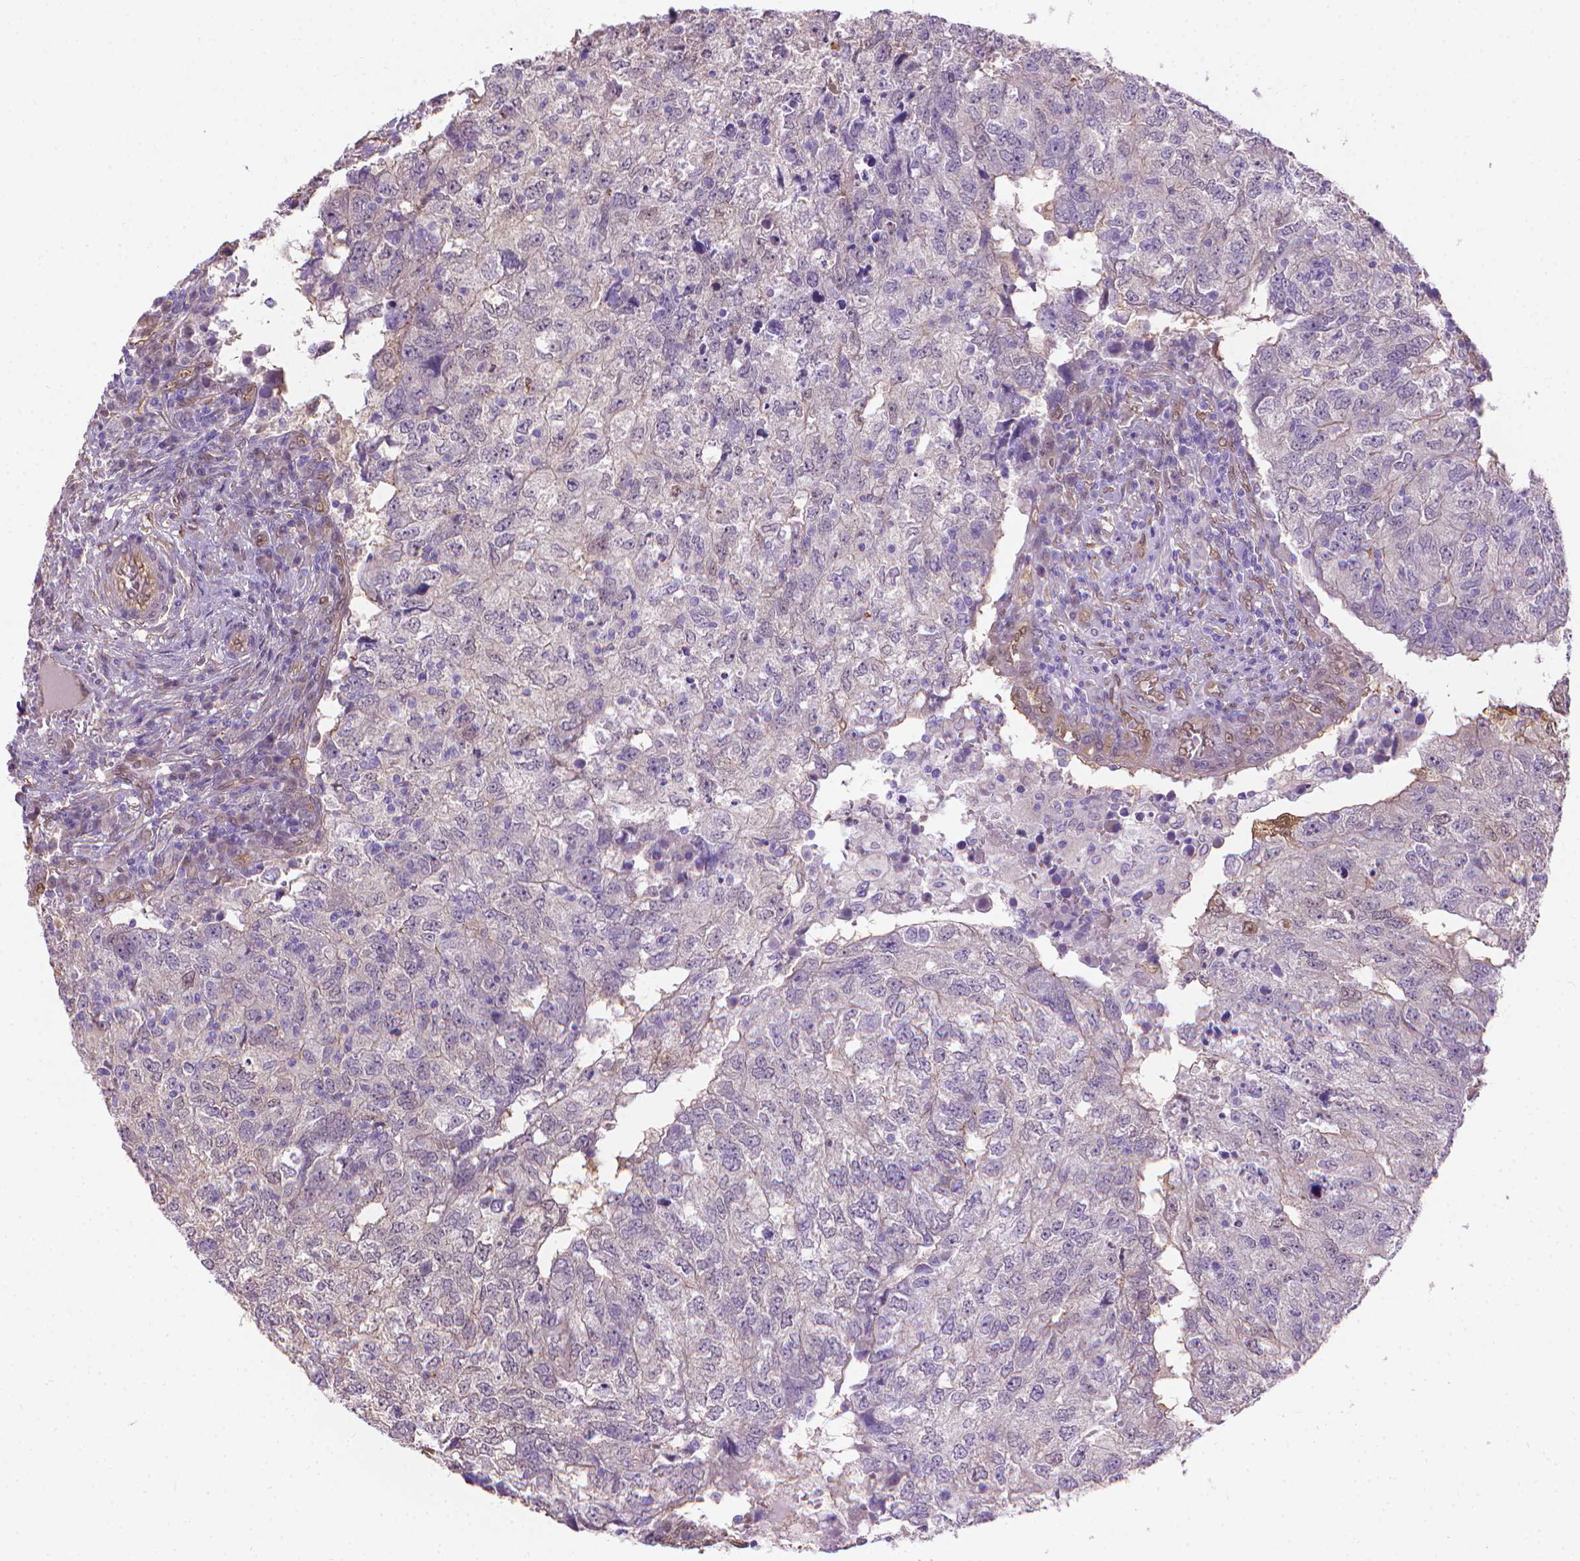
{"staining": {"intensity": "negative", "quantity": "none", "location": "none"}, "tissue": "breast cancer", "cell_type": "Tumor cells", "image_type": "cancer", "snomed": [{"axis": "morphology", "description": "Duct carcinoma"}, {"axis": "topography", "description": "Breast"}], "caption": "Tumor cells are negative for brown protein staining in breast cancer (intraductal carcinoma).", "gene": "CLIC4", "patient": {"sex": "female", "age": 30}}